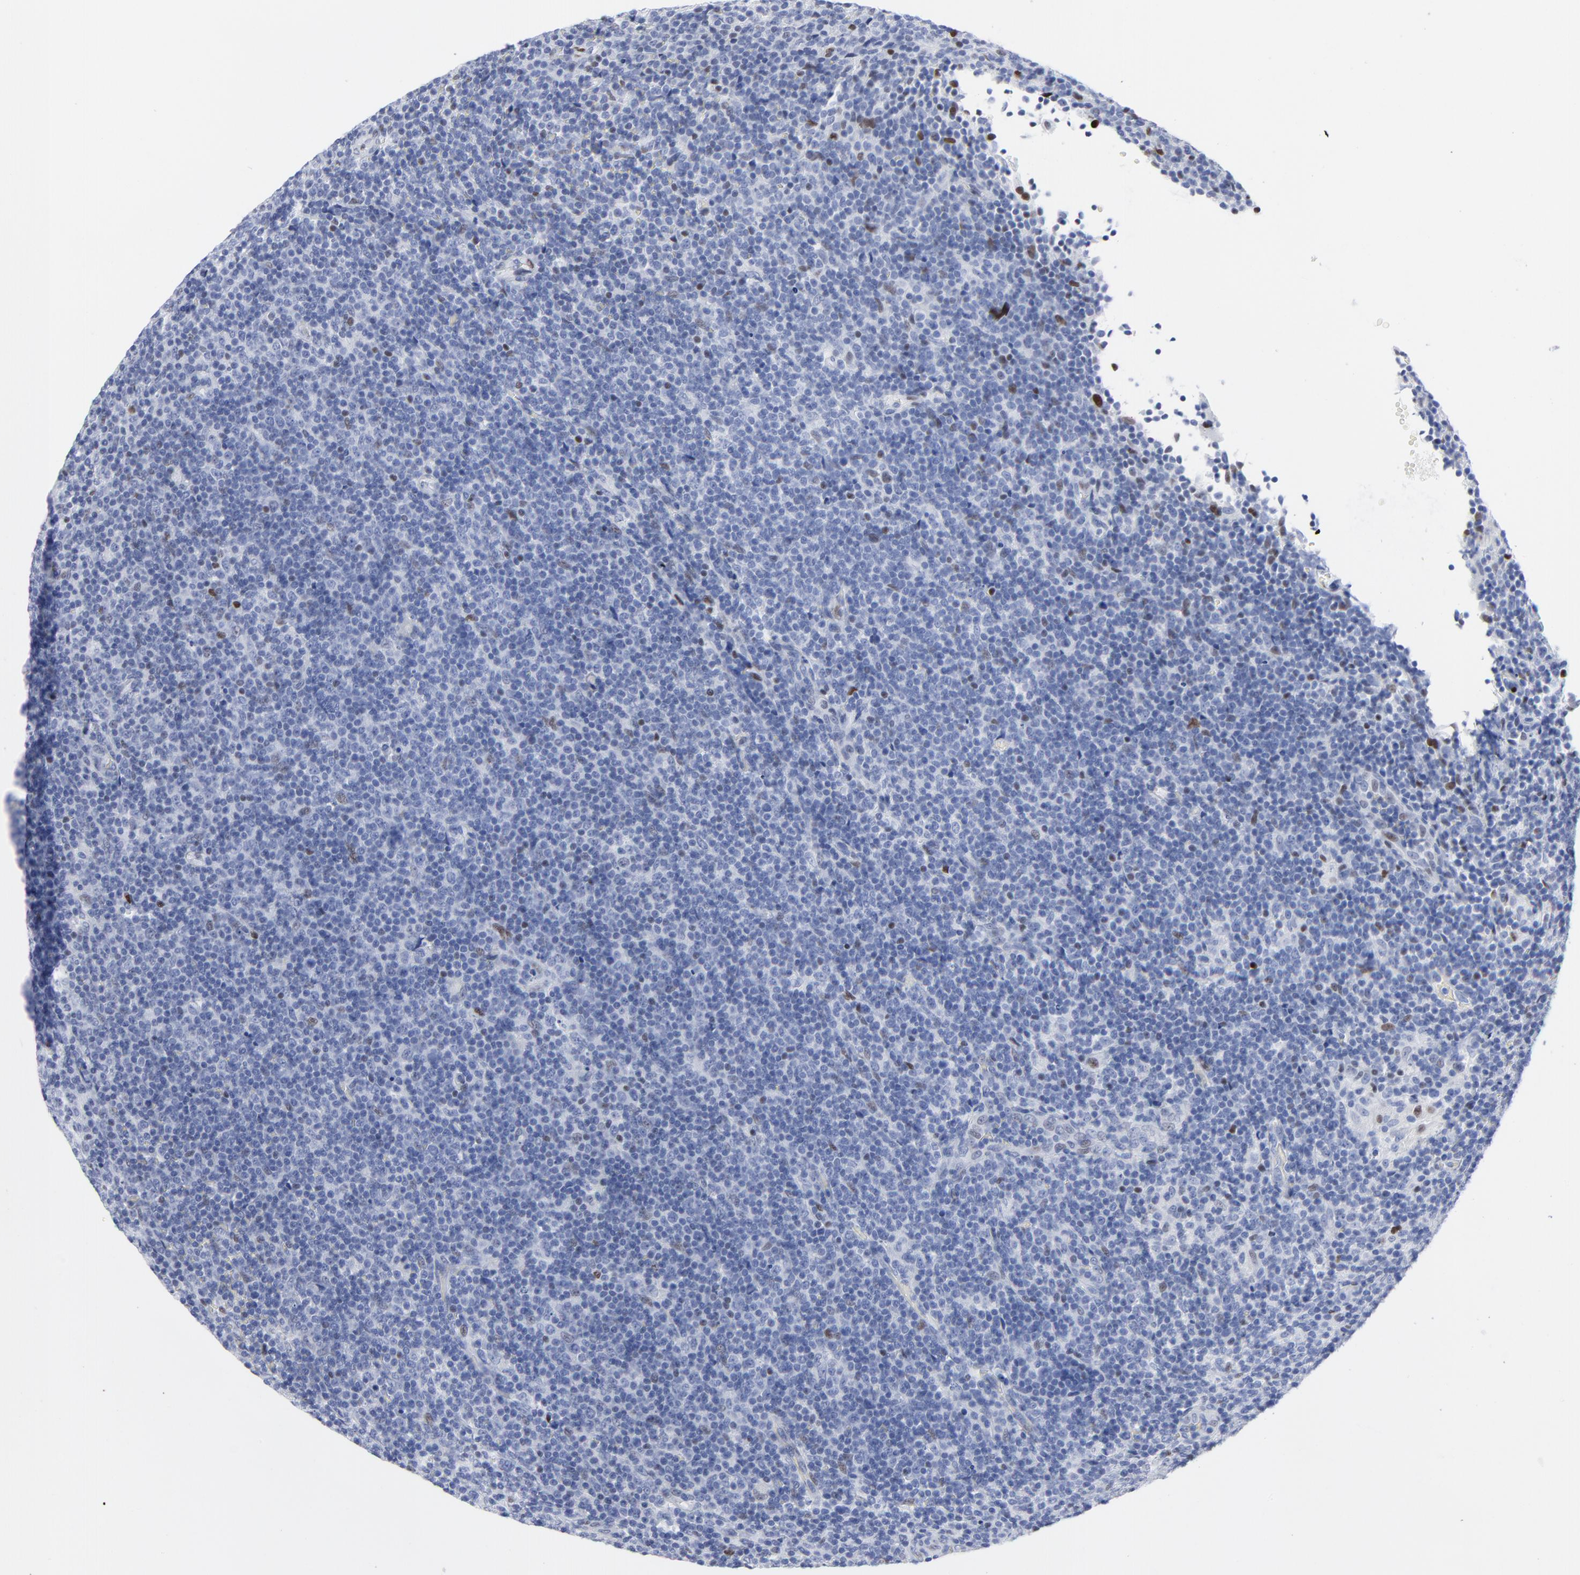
{"staining": {"intensity": "weak", "quantity": "<25%", "location": "nuclear"}, "tissue": "lymphoma", "cell_type": "Tumor cells", "image_type": "cancer", "snomed": [{"axis": "morphology", "description": "Malignant lymphoma, non-Hodgkin's type, Low grade"}, {"axis": "topography", "description": "Lymph node"}], "caption": "Human lymphoma stained for a protein using immunohistochemistry displays no staining in tumor cells.", "gene": "JUN", "patient": {"sex": "male", "age": 70}}